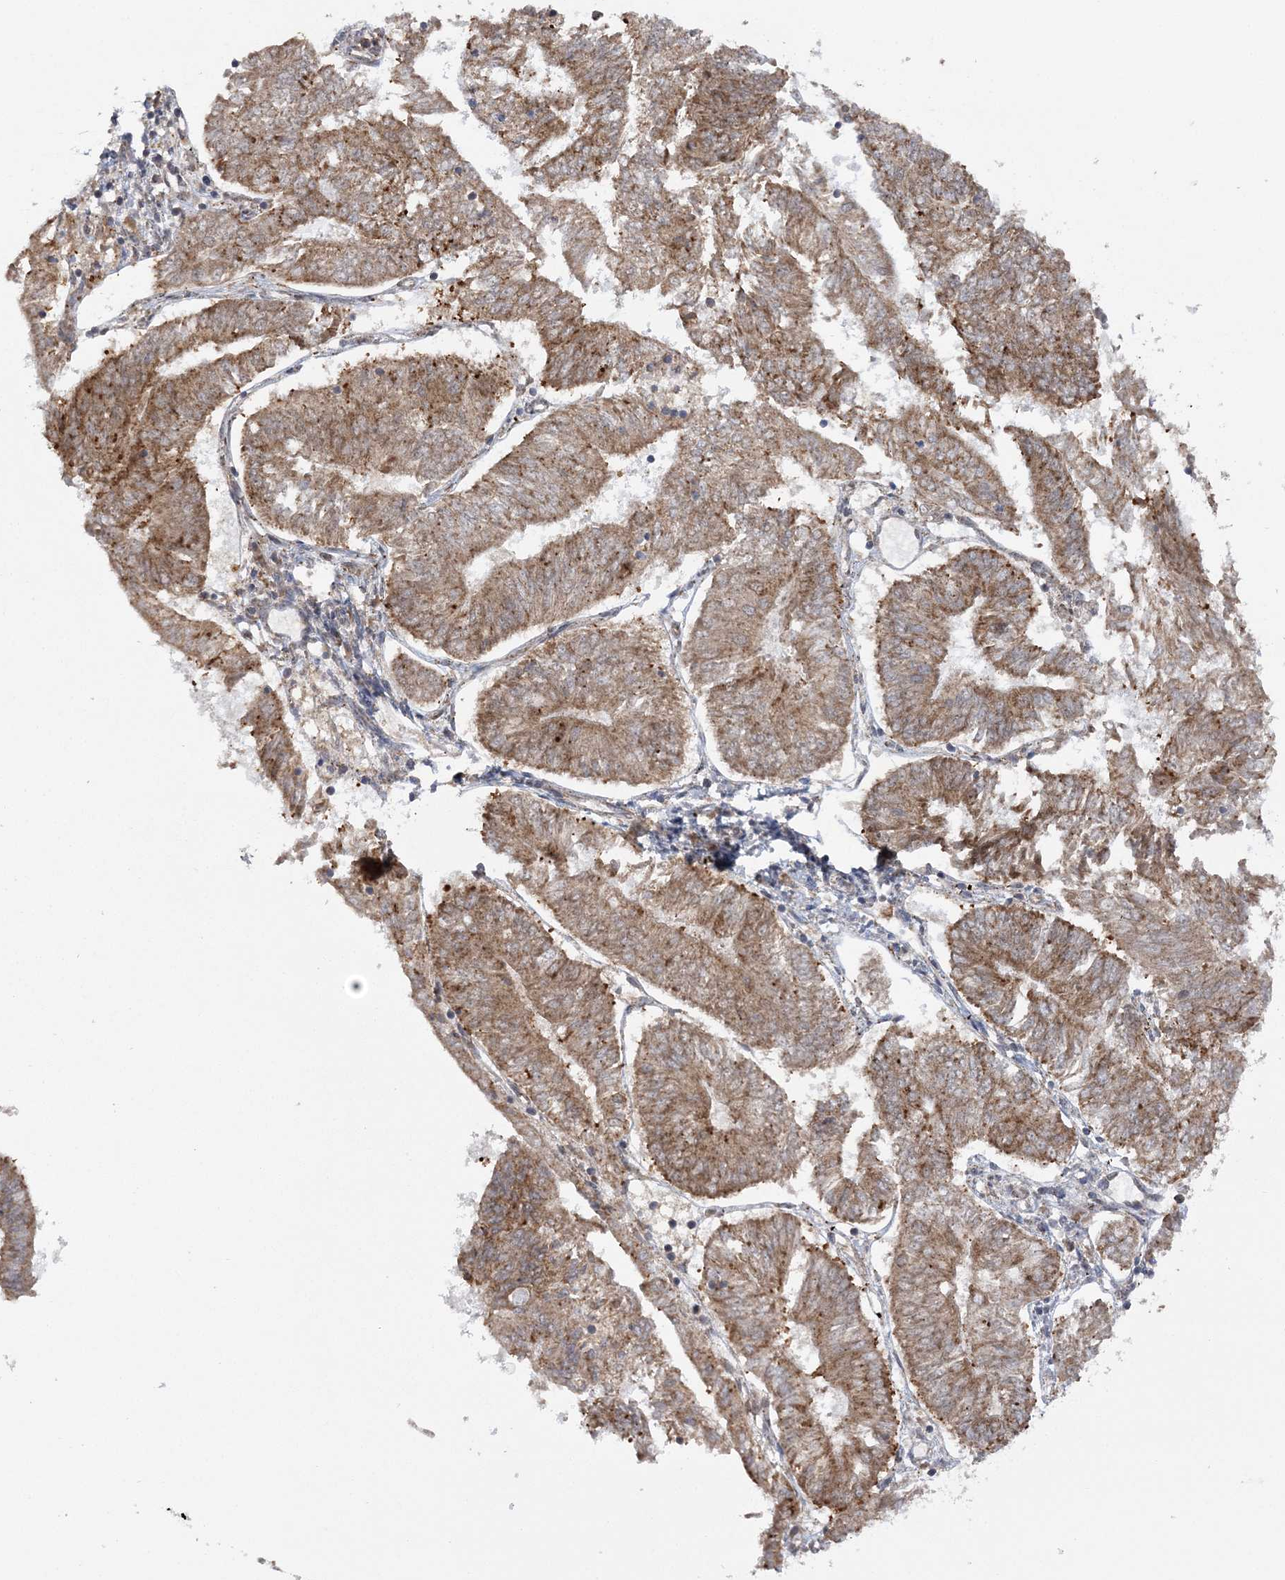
{"staining": {"intensity": "moderate", "quantity": ">75%", "location": "cytoplasmic/membranous"}, "tissue": "endometrial cancer", "cell_type": "Tumor cells", "image_type": "cancer", "snomed": [{"axis": "morphology", "description": "Adenocarcinoma, NOS"}, {"axis": "topography", "description": "Endometrium"}], "caption": "Immunohistochemical staining of adenocarcinoma (endometrial) demonstrates medium levels of moderate cytoplasmic/membranous expression in approximately >75% of tumor cells. (brown staining indicates protein expression, while blue staining denotes nuclei).", "gene": "MRPL47", "patient": {"sex": "female", "age": 58}}